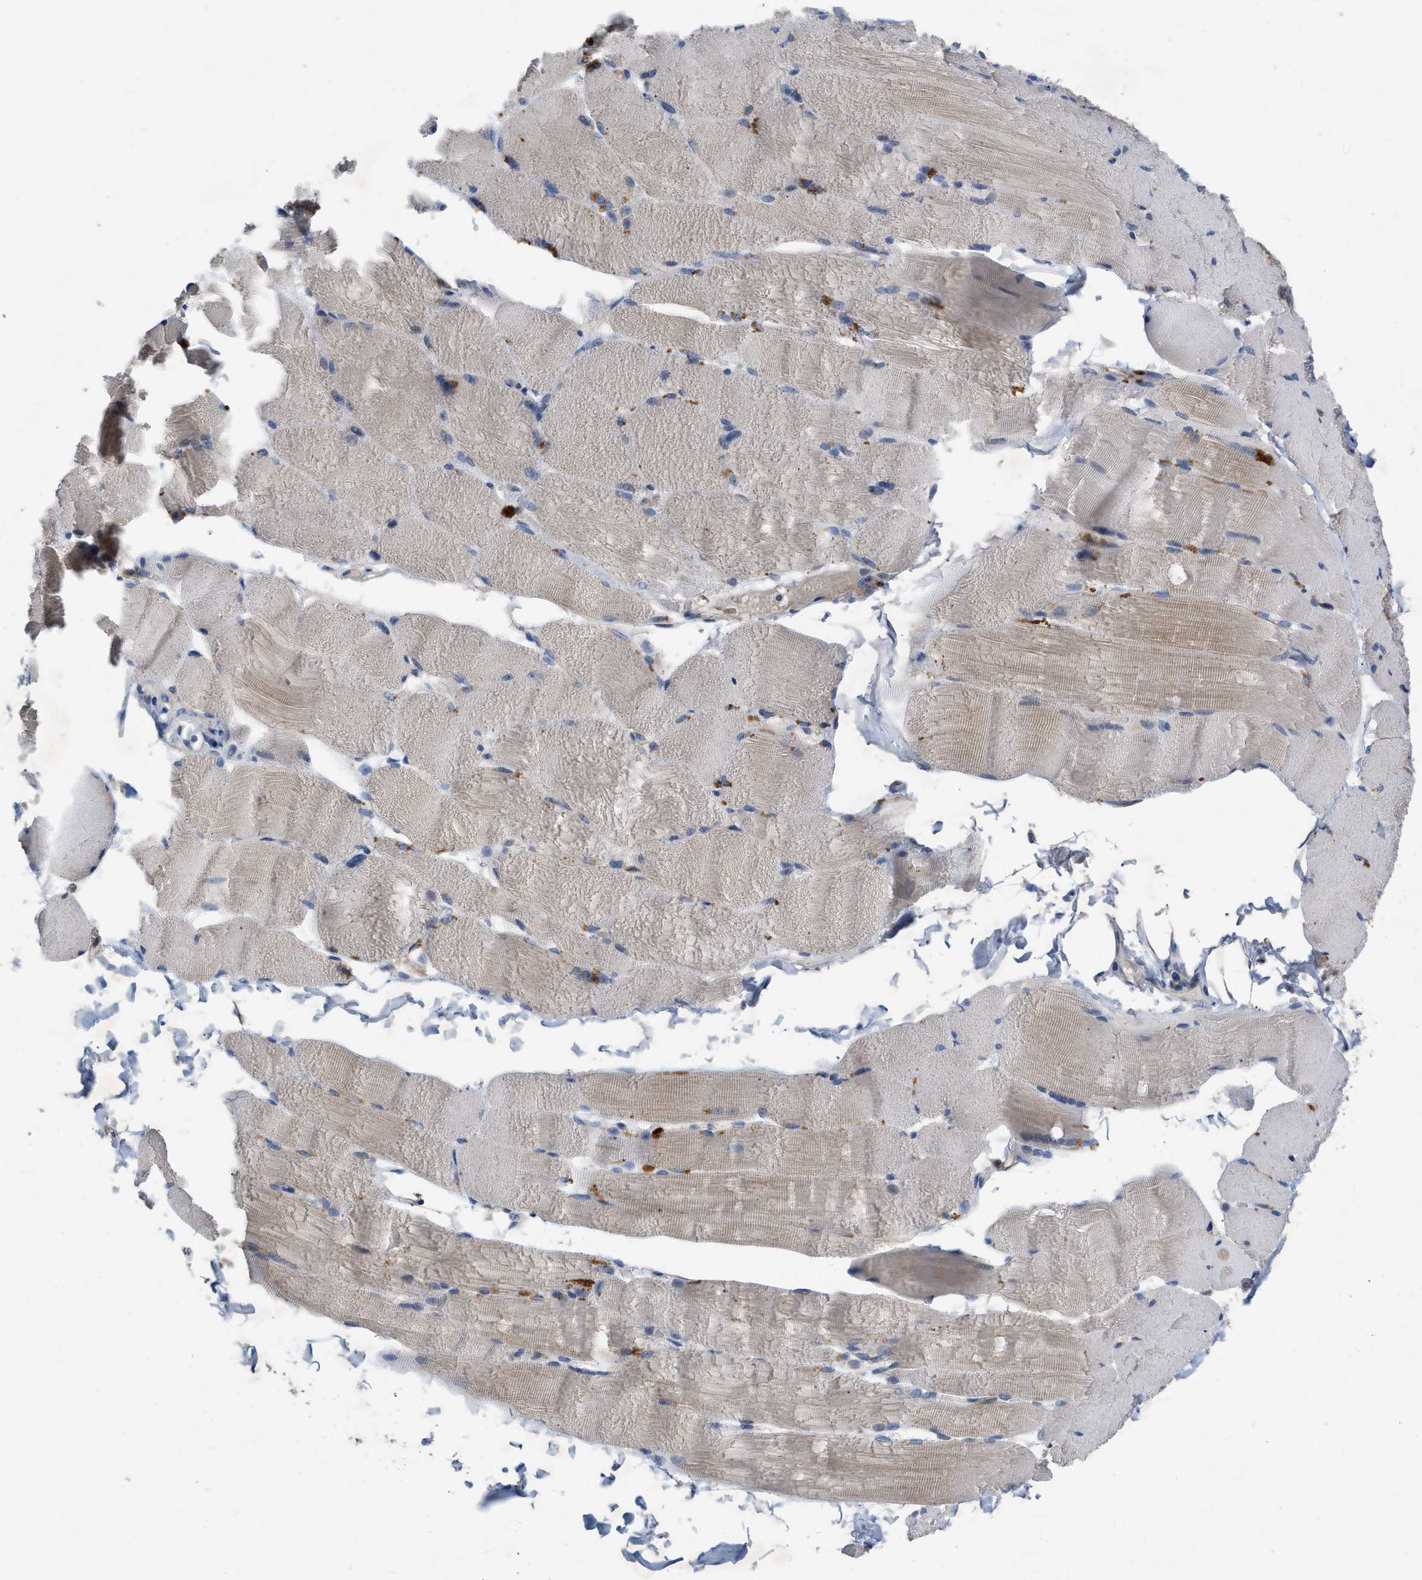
{"staining": {"intensity": "weak", "quantity": "<25%", "location": "cytoplasmic/membranous"}, "tissue": "skeletal muscle", "cell_type": "Myocytes", "image_type": "normal", "snomed": [{"axis": "morphology", "description": "Normal tissue, NOS"}, {"axis": "topography", "description": "Skin"}, {"axis": "topography", "description": "Skeletal muscle"}], "caption": "Immunohistochemical staining of unremarkable skeletal muscle shows no significant staining in myocytes. (DAB immunohistochemistry with hematoxylin counter stain).", "gene": "TMEM131", "patient": {"sex": "male", "age": 83}}